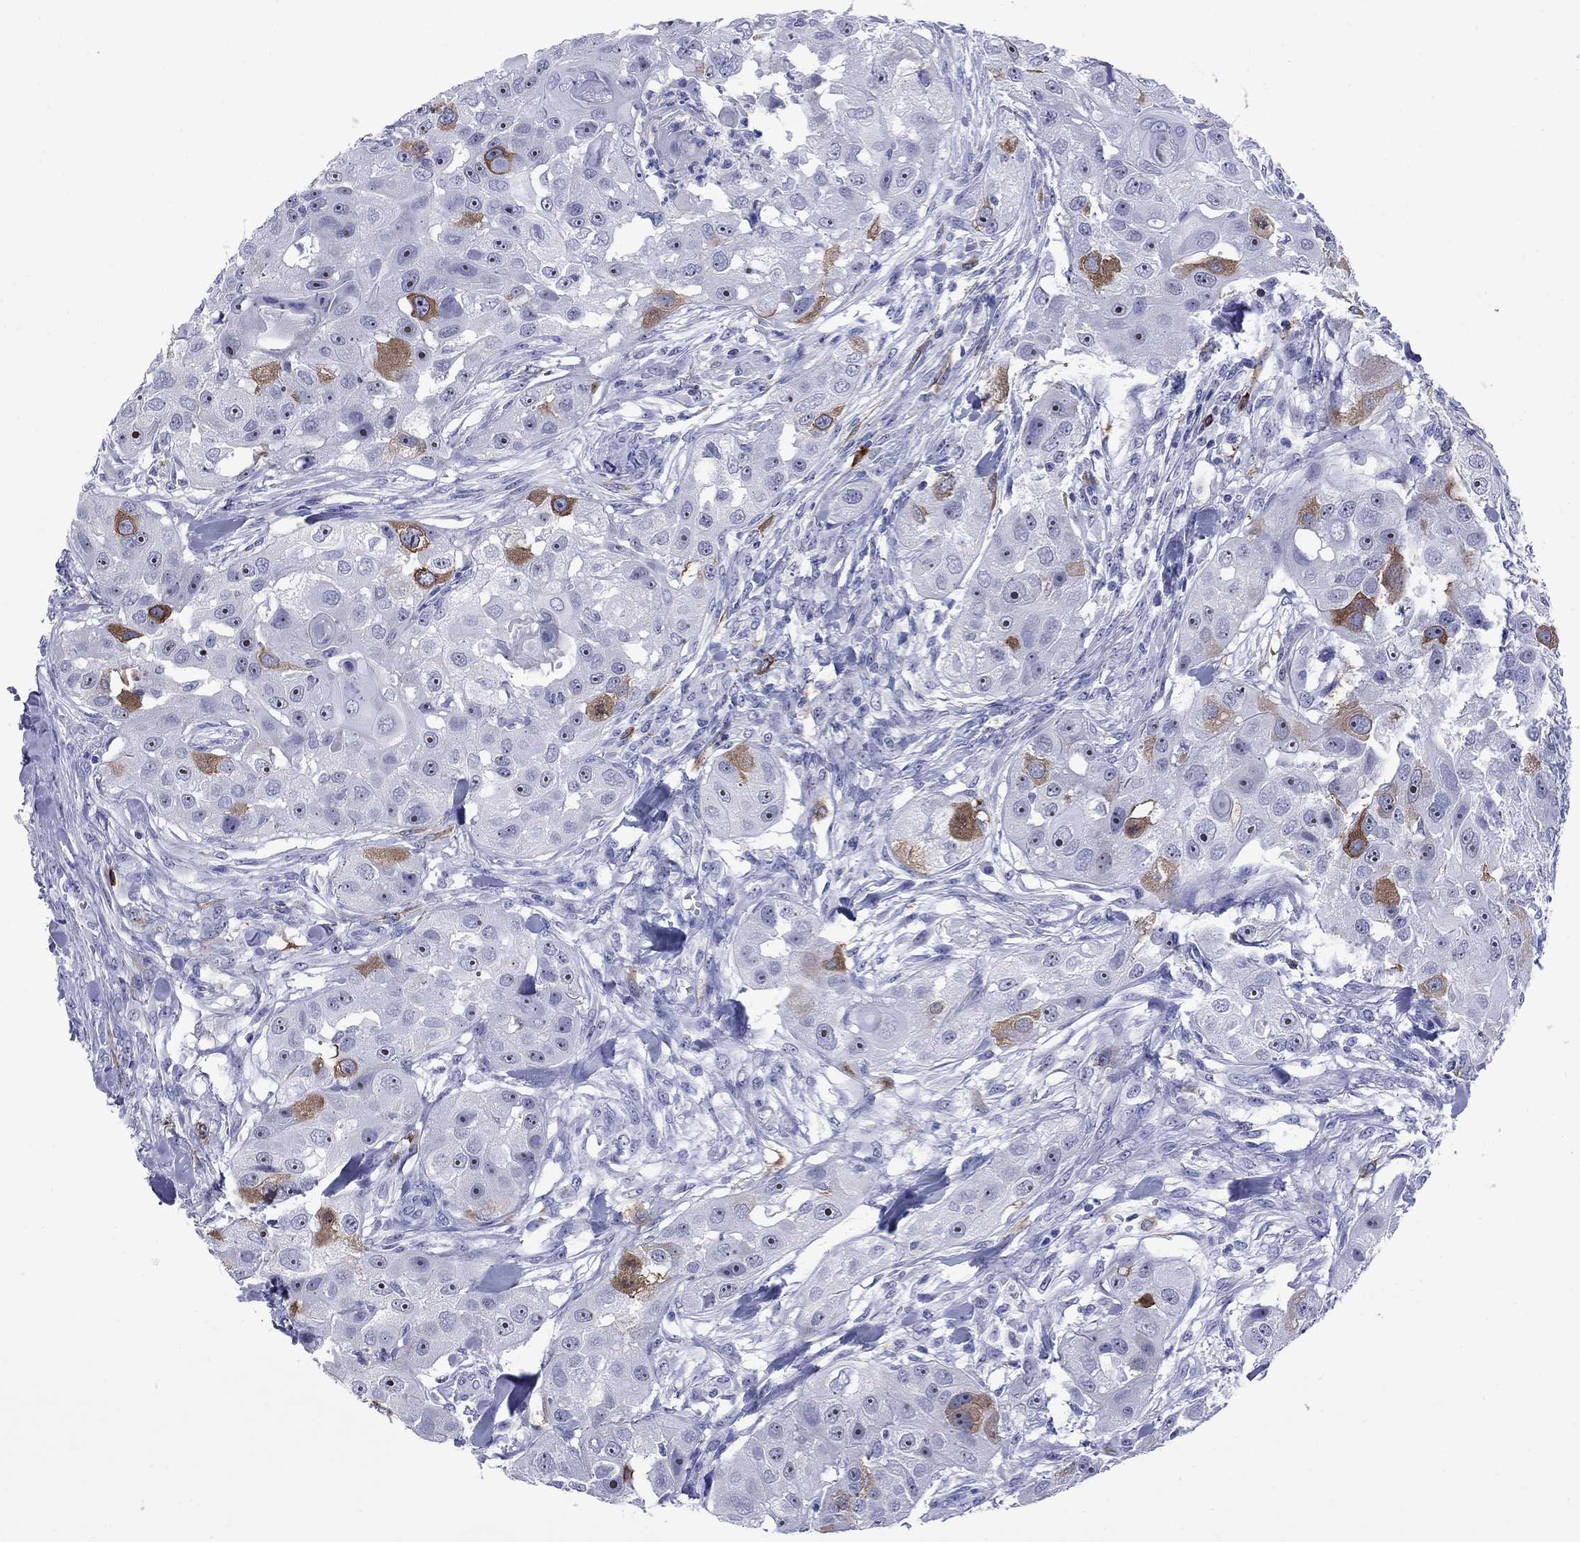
{"staining": {"intensity": "strong", "quantity": "<25%", "location": "cytoplasmic/membranous"}, "tissue": "head and neck cancer", "cell_type": "Tumor cells", "image_type": "cancer", "snomed": [{"axis": "morphology", "description": "Squamous cell carcinoma, NOS"}, {"axis": "topography", "description": "Head-Neck"}], "caption": "Squamous cell carcinoma (head and neck) tissue reveals strong cytoplasmic/membranous positivity in approximately <25% of tumor cells, visualized by immunohistochemistry.", "gene": "TACC3", "patient": {"sex": "male", "age": 51}}